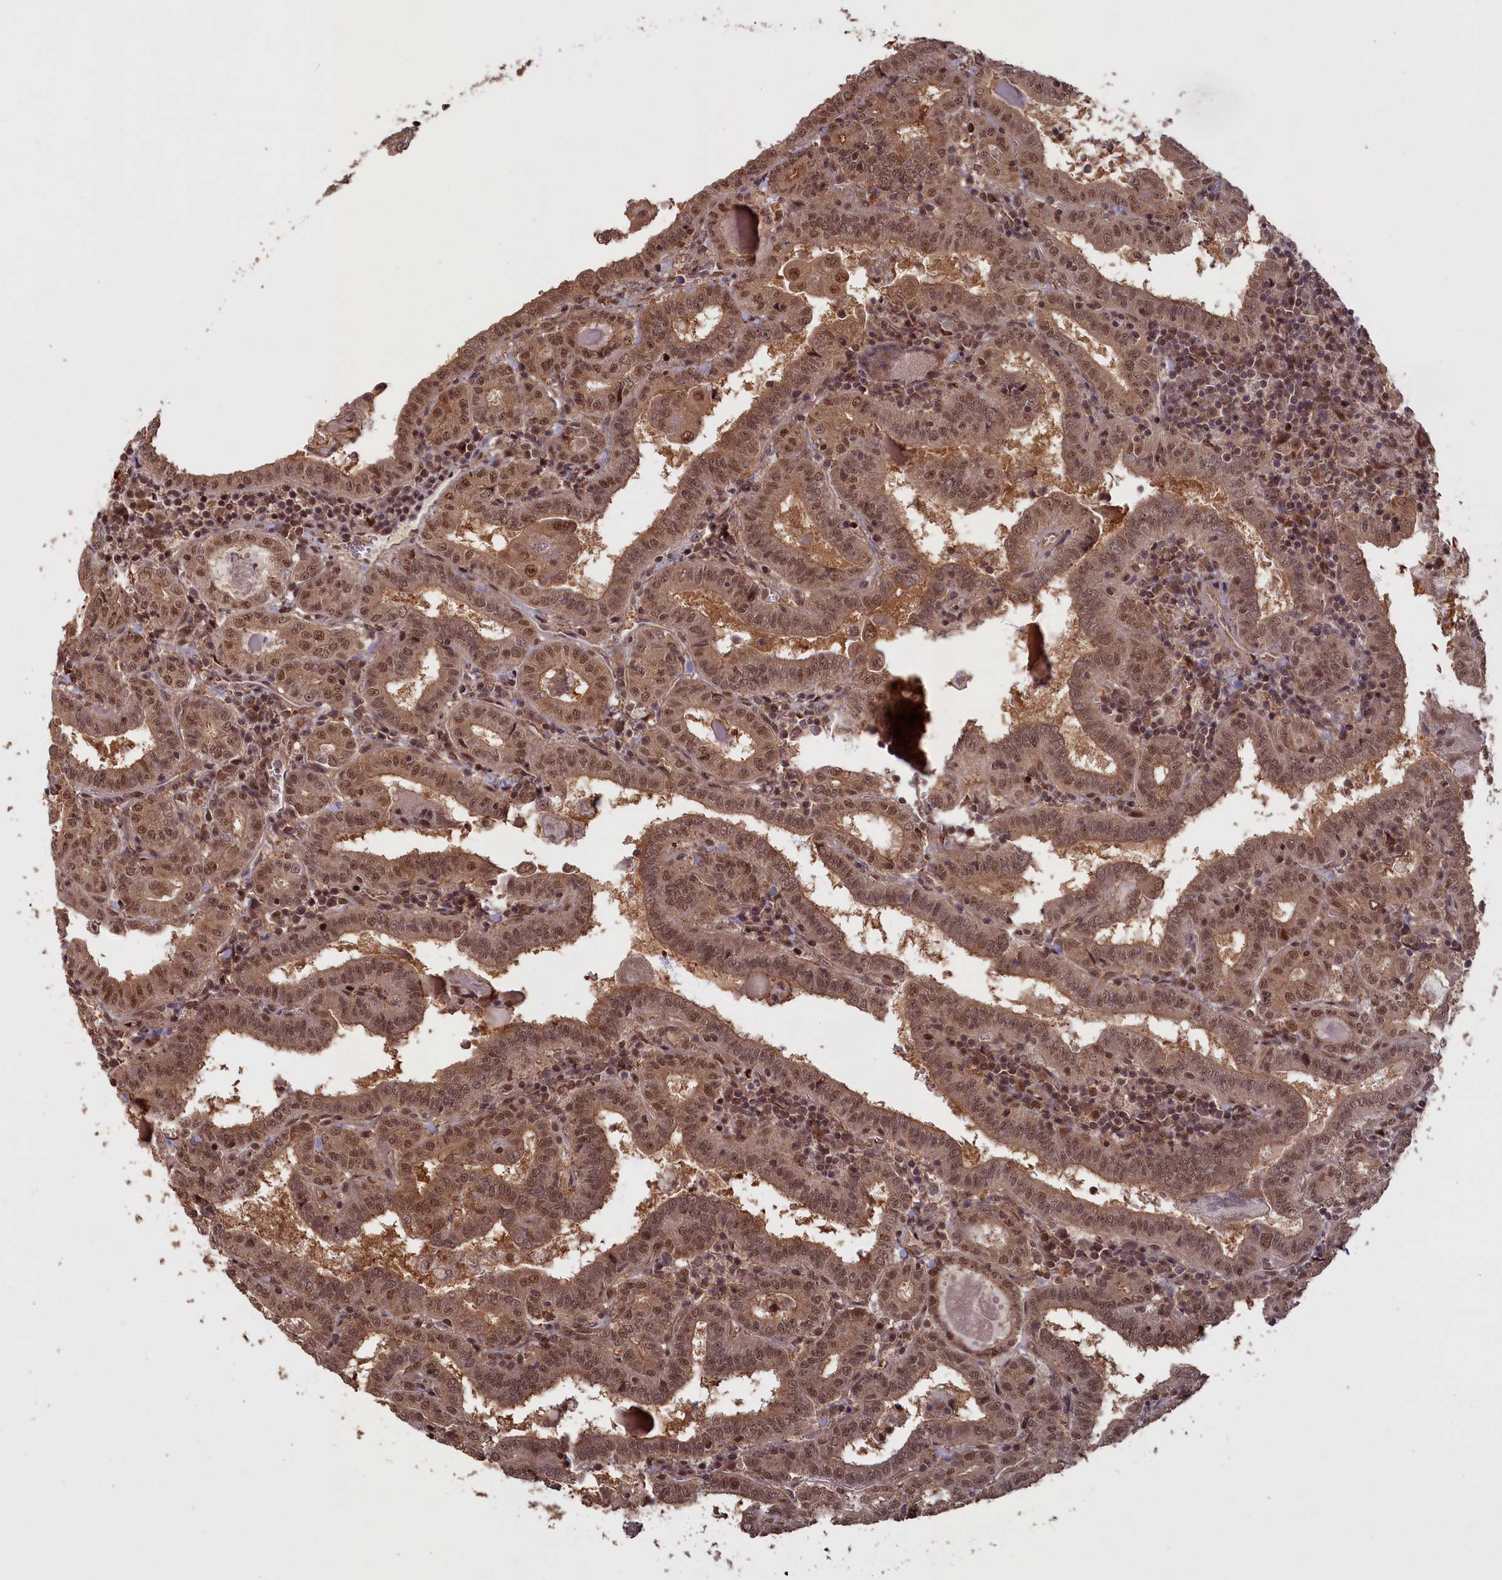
{"staining": {"intensity": "moderate", "quantity": ">75%", "location": "cytoplasmic/membranous,nuclear"}, "tissue": "thyroid cancer", "cell_type": "Tumor cells", "image_type": "cancer", "snomed": [{"axis": "morphology", "description": "Papillary adenocarcinoma, NOS"}, {"axis": "topography", "description": "Thyroid gland"}], "caption": "DAB (3,3'-diaminobenzidine) immunohistochemical staining of papillary adenocarcinoma (thyroid) demonstrates moderate cytoplasmic/membranous and nuclear protein staining in approximately >75% of tumor cells.", "gene": "HIF3A", "patient": {"sex": "female", "age": 72}}